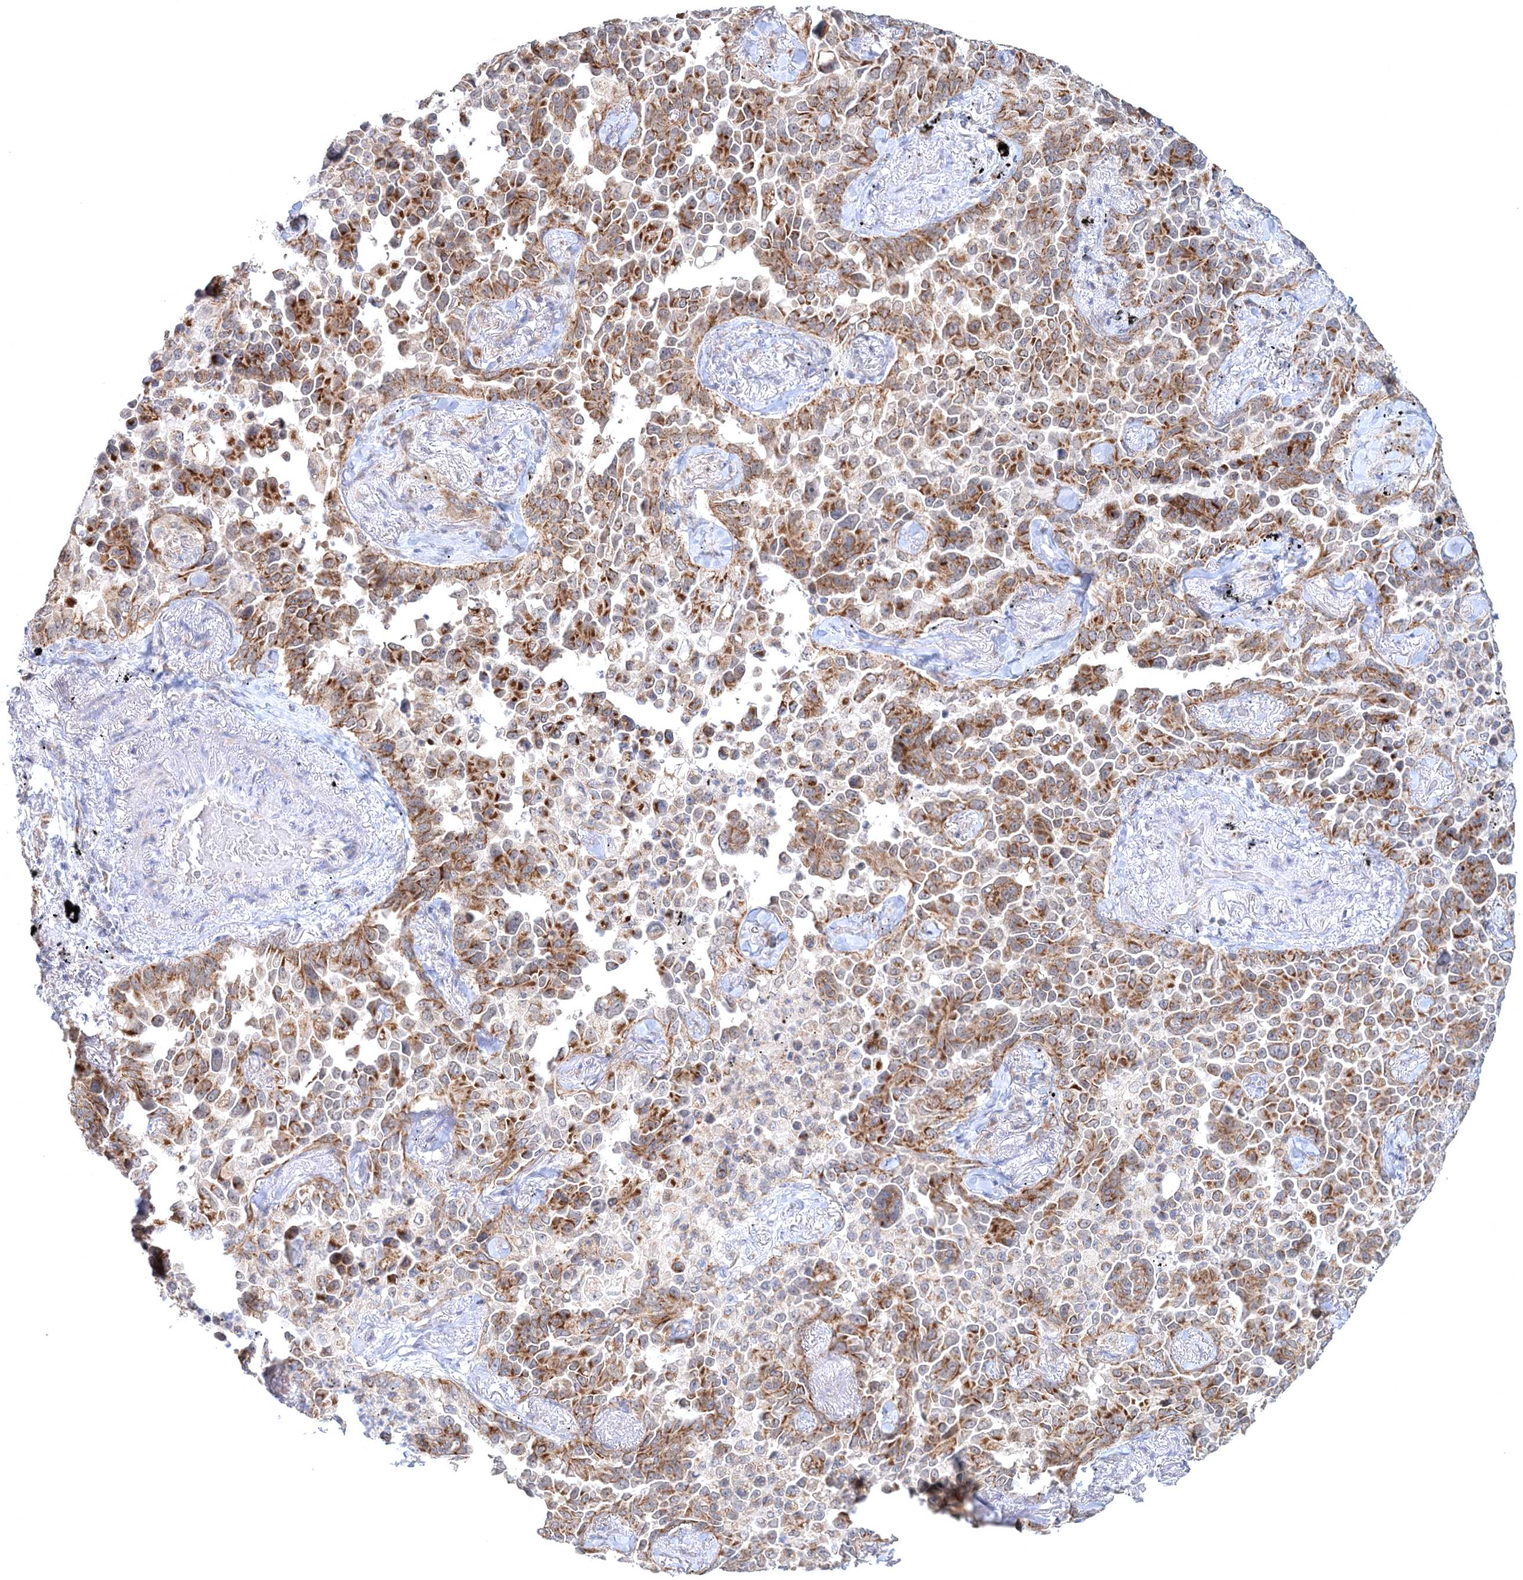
{"staining": {"intensity": "moderate", "quantity": ">75%", "location": "cytoplasmic/membranous"}, "tissue": "lung cancer", "cell_type": "Tumor cells", "image_type": "cancer", "snomed": [{"axis": "morphology", "description": "Adenocarcinoma, NOS"}, {"axis": "topography", "description": "Lung"}], "caption": "A medium amount of moderate cytoplasmic/membranous positivity is identified in approximately >75% of tumor cells in lung cancer tissue.", "gene": "RNF150", "patient": {"sex": "female", "age": 67}}